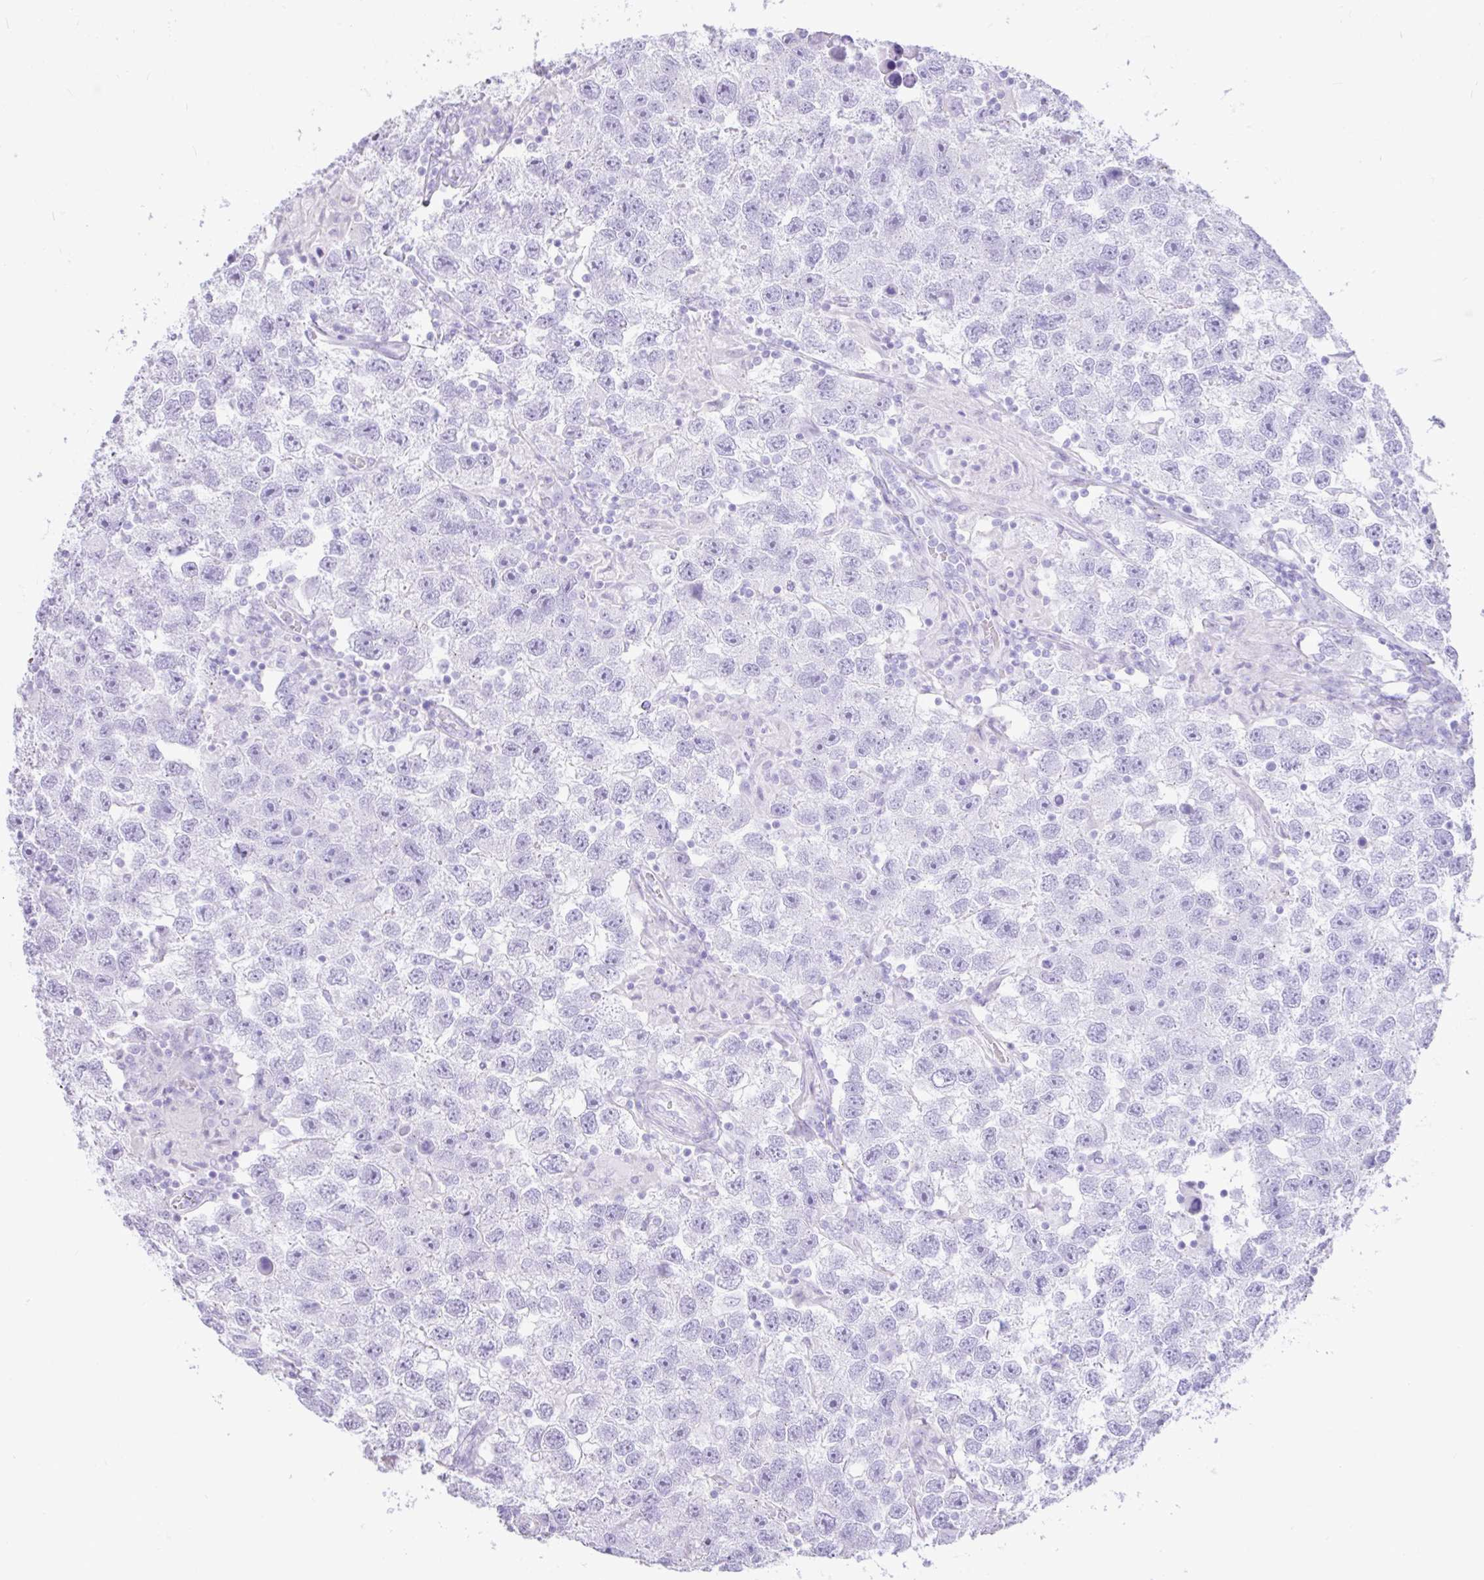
{"staining": {"intensity": "negative", "quantity": "none", "location": "none"}, "tissue": "testis cancer", "cell_type": "Tumor cells", "image_type": "cancer", "snomed": [{"axis": "morphology", "description": "Seminoma, NOS"}, {"axis": "topography", "description": "Testis"}], "caption": "Immunohistochemistry (IHC) micrograph of testis seminoma stained for a protein (brown), which shows no expression in tumor cells.", "gene": "REEP1", "patient": {"sex": "male", "age": 26}}